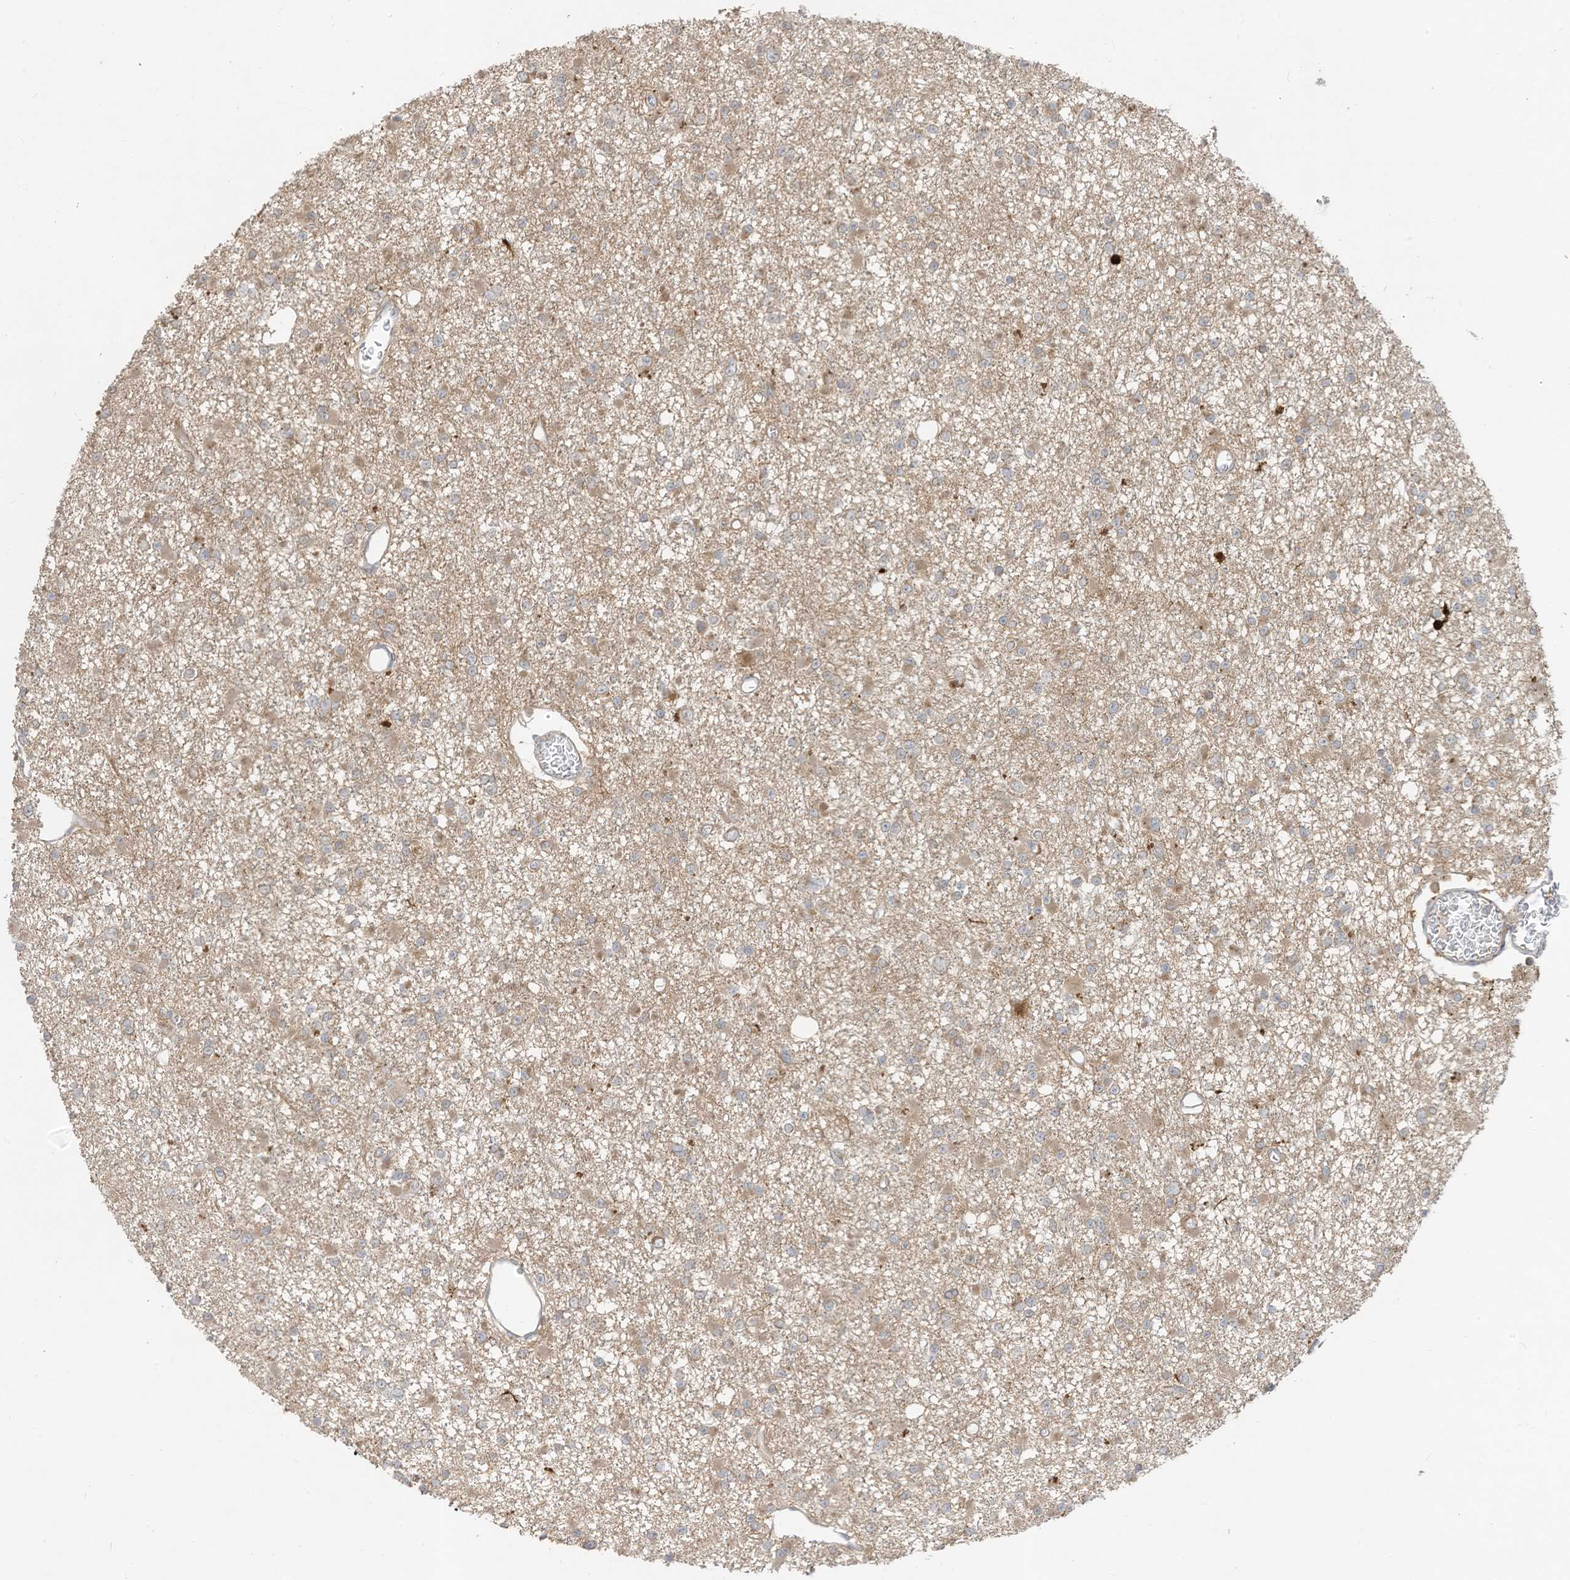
{"staining": {"intensity": "weak", "quantity": "<25%", "location": "cytoplasmic/membranous"}, "tissue": "glioma", "cell_type": "Tumor cells", "image_type": "cancer", "snomed": [{"axis": "morphology", "description": "Glioma, malignant, Low grade"}, {"axis": "topography", "description": "Brain"}], "caption": "A photomicrograph of glioma stained for a protein reveals no brown staining in tumor cells.", "gene": "LDAH", "patient": {"sex": "female", "age": 22}}